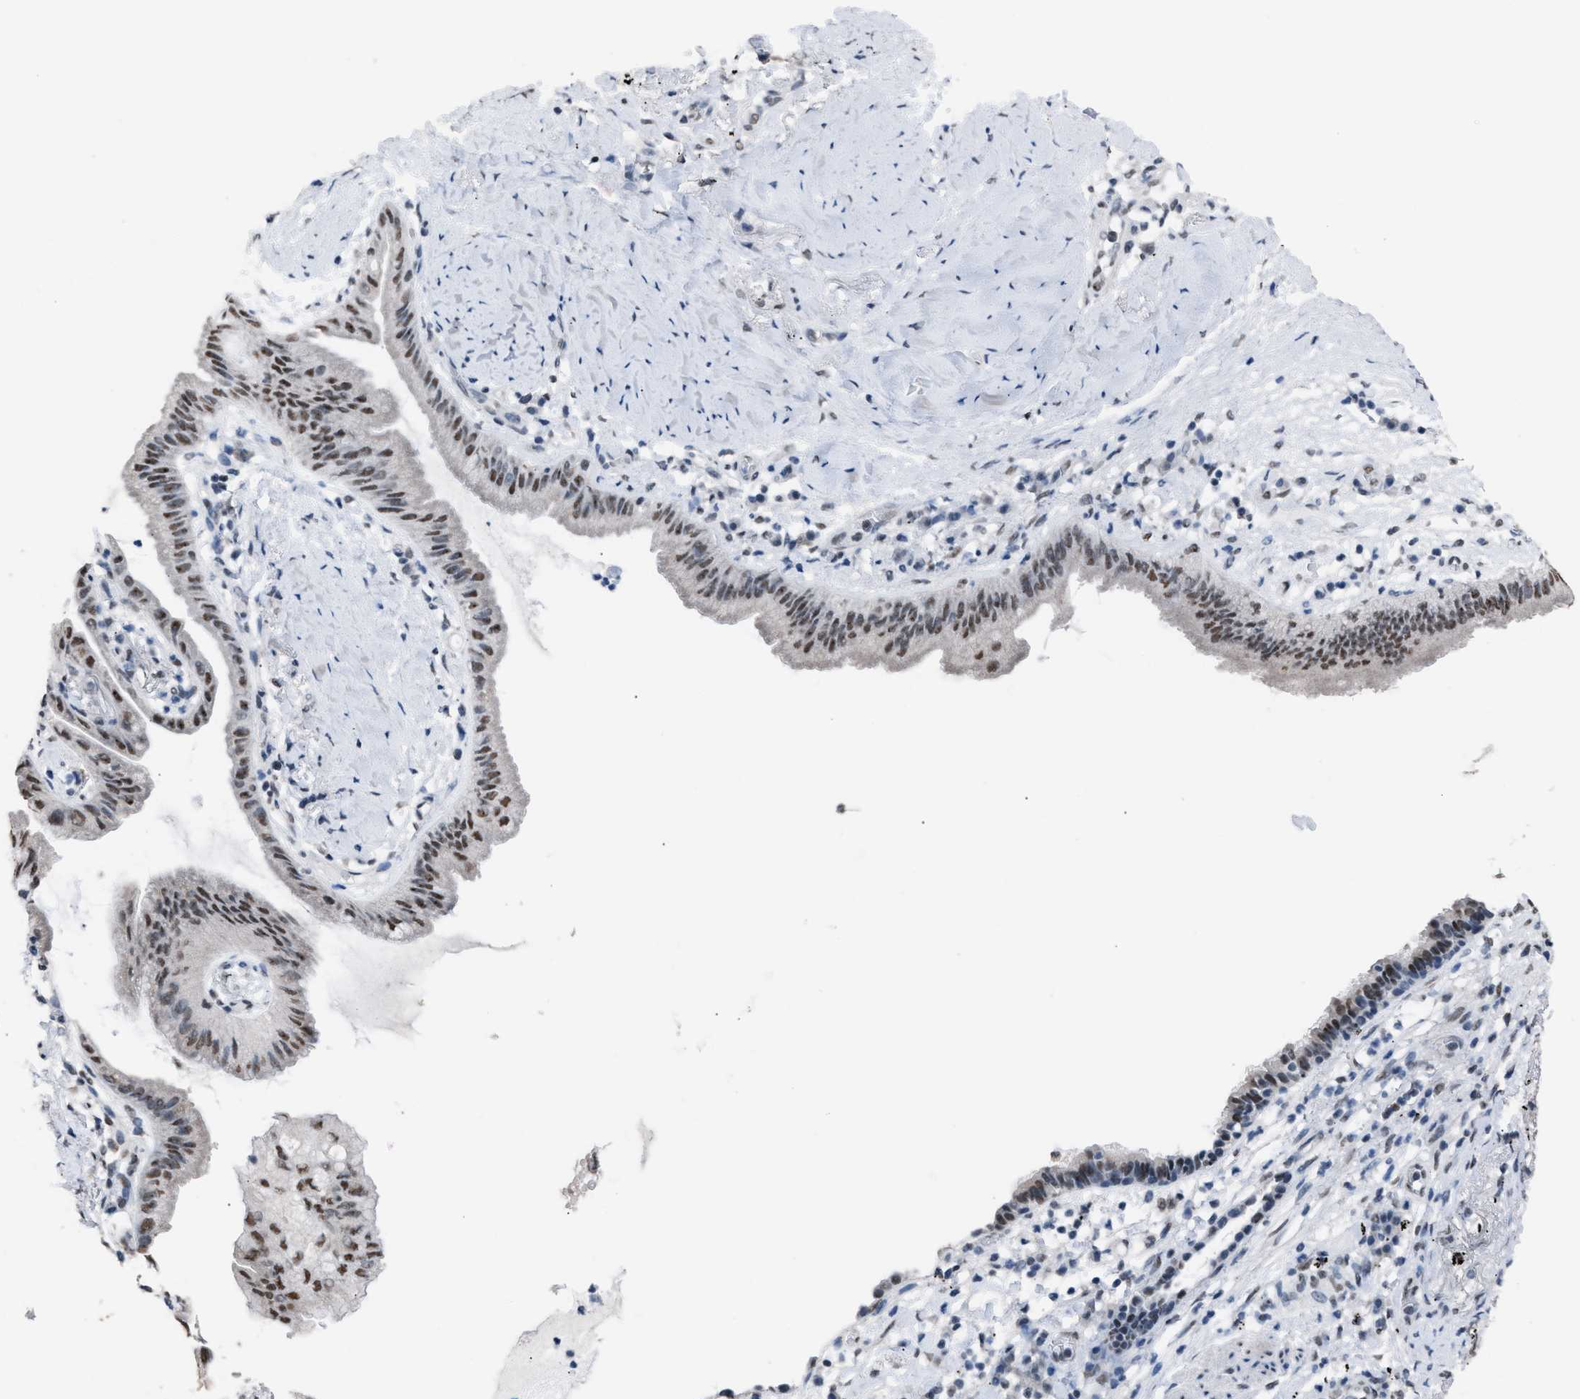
{"staining": {"intensity": "moderate", "quantity": ">75%", "location": "nuclear"}, "tissue": "lung cancer", "cell_type": "Tumor cells", "image_type": "cancer", "snomed": [{"axis": "morphology", "description": "Normal tissue, NOS"}, {"axis": "morphology", "description": "Adenocarcinoma, NOS"}, {"axis": "topography", "description": "Bronchus"}, {"axis": "topography", "description": "Lung"}], "caption": "This image demonstrates IHC staining of lung cancer, with medium moderate nuclear positivity in about >75% of tumor cells.", "gene": "CCAR2", "patient": {"sex": "female", "age": 70}}